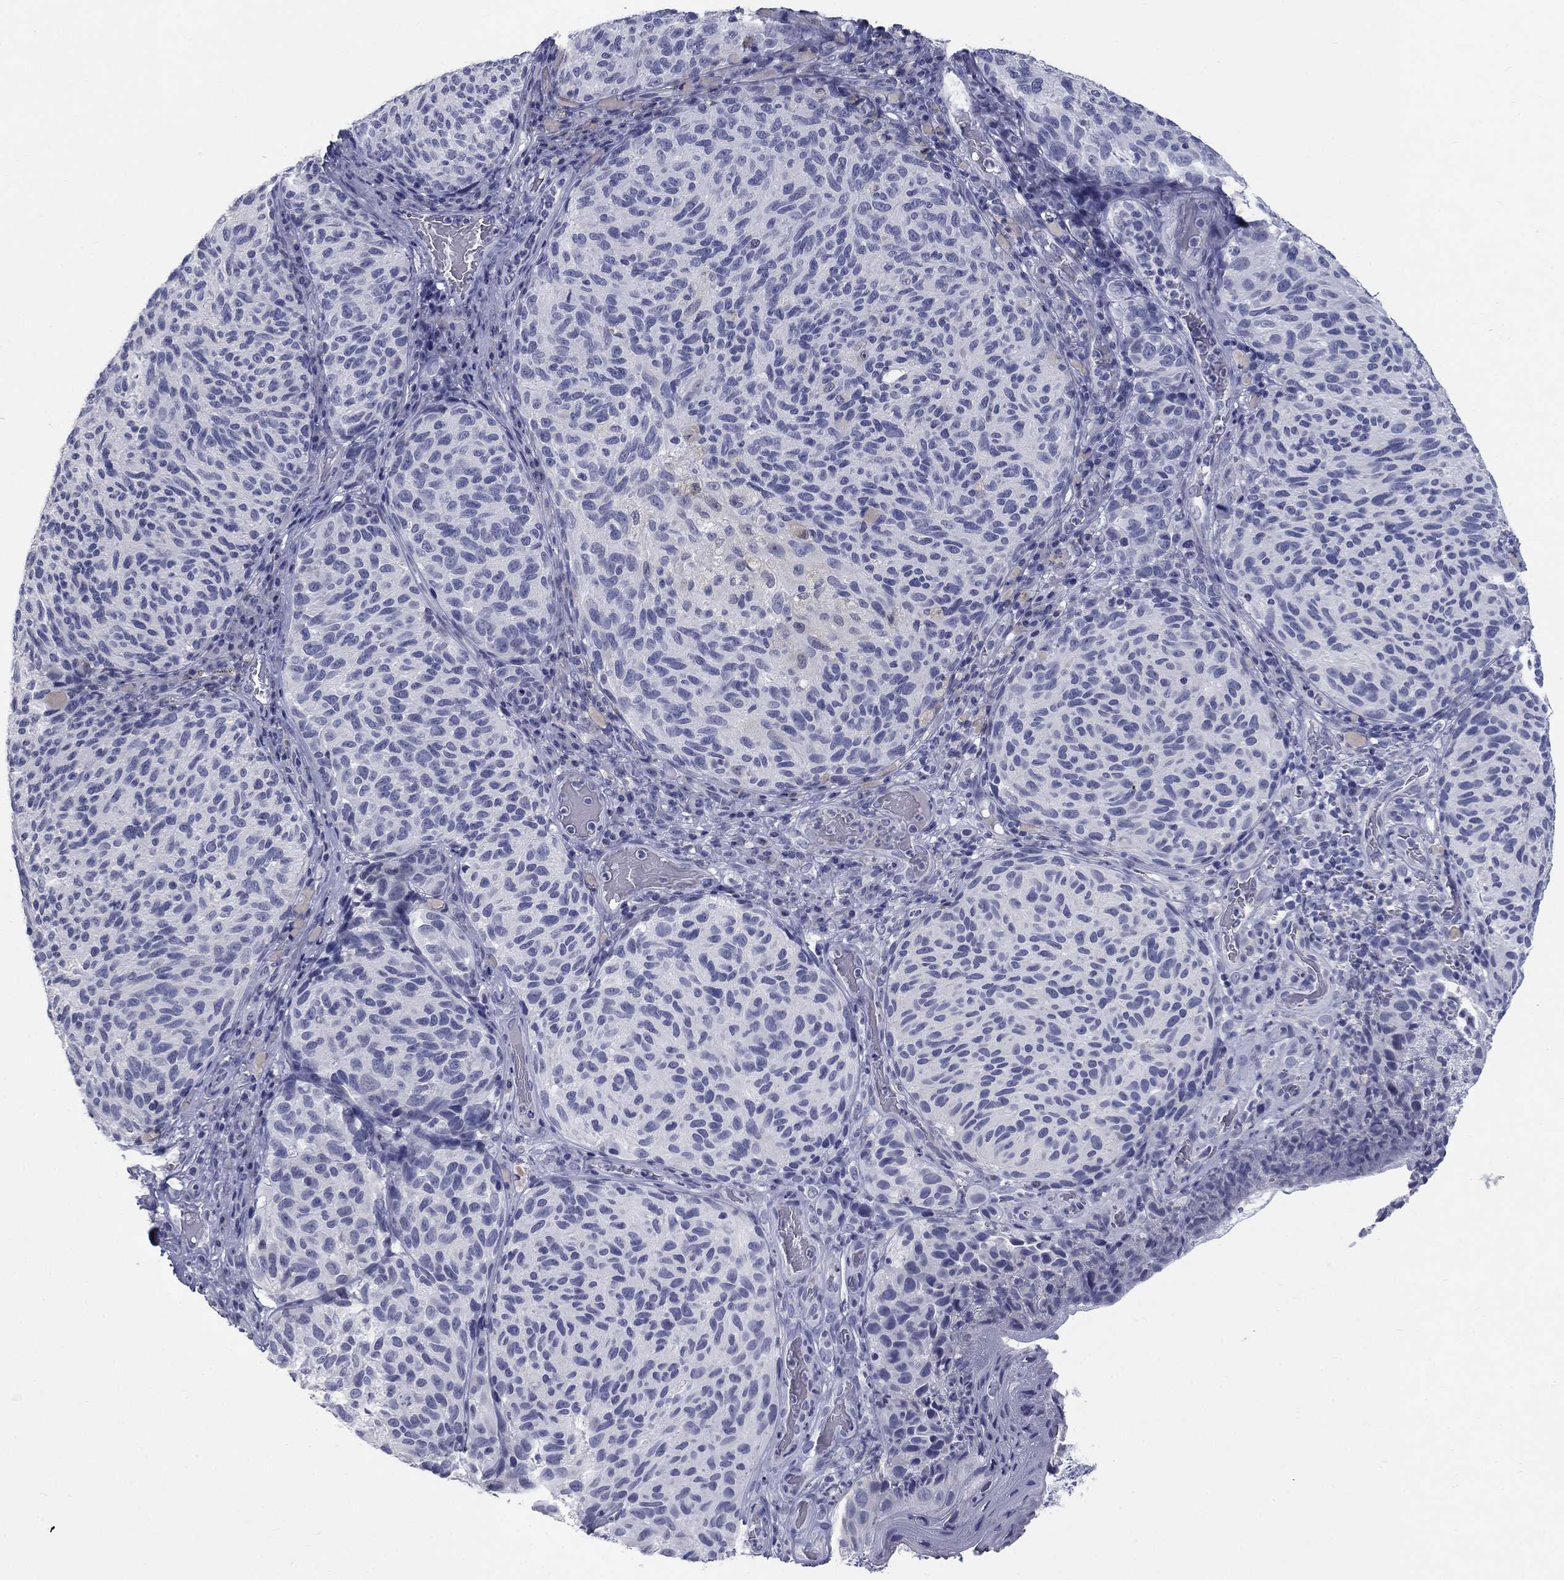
{"staining": {"intensity": "negative", "quantity": "none", "location": "none"}, "tissue": "melanoma", "cell_type": "Tumor cells", "image_type": "cancer", "snomed": [{"axis": "morphology", "description": "Malignant melanoma, NOS"}, {"axis": "topography", "description": "Skin"}], "caption": "High power microscopy histopathology image of an immunohistochemistry (IHC) photomicrograph of malignant melanoma, revealing no significant positivity in tumor cells.", "gene": "ELAVL4", "patient": {"sex": "female", "age": 73}}